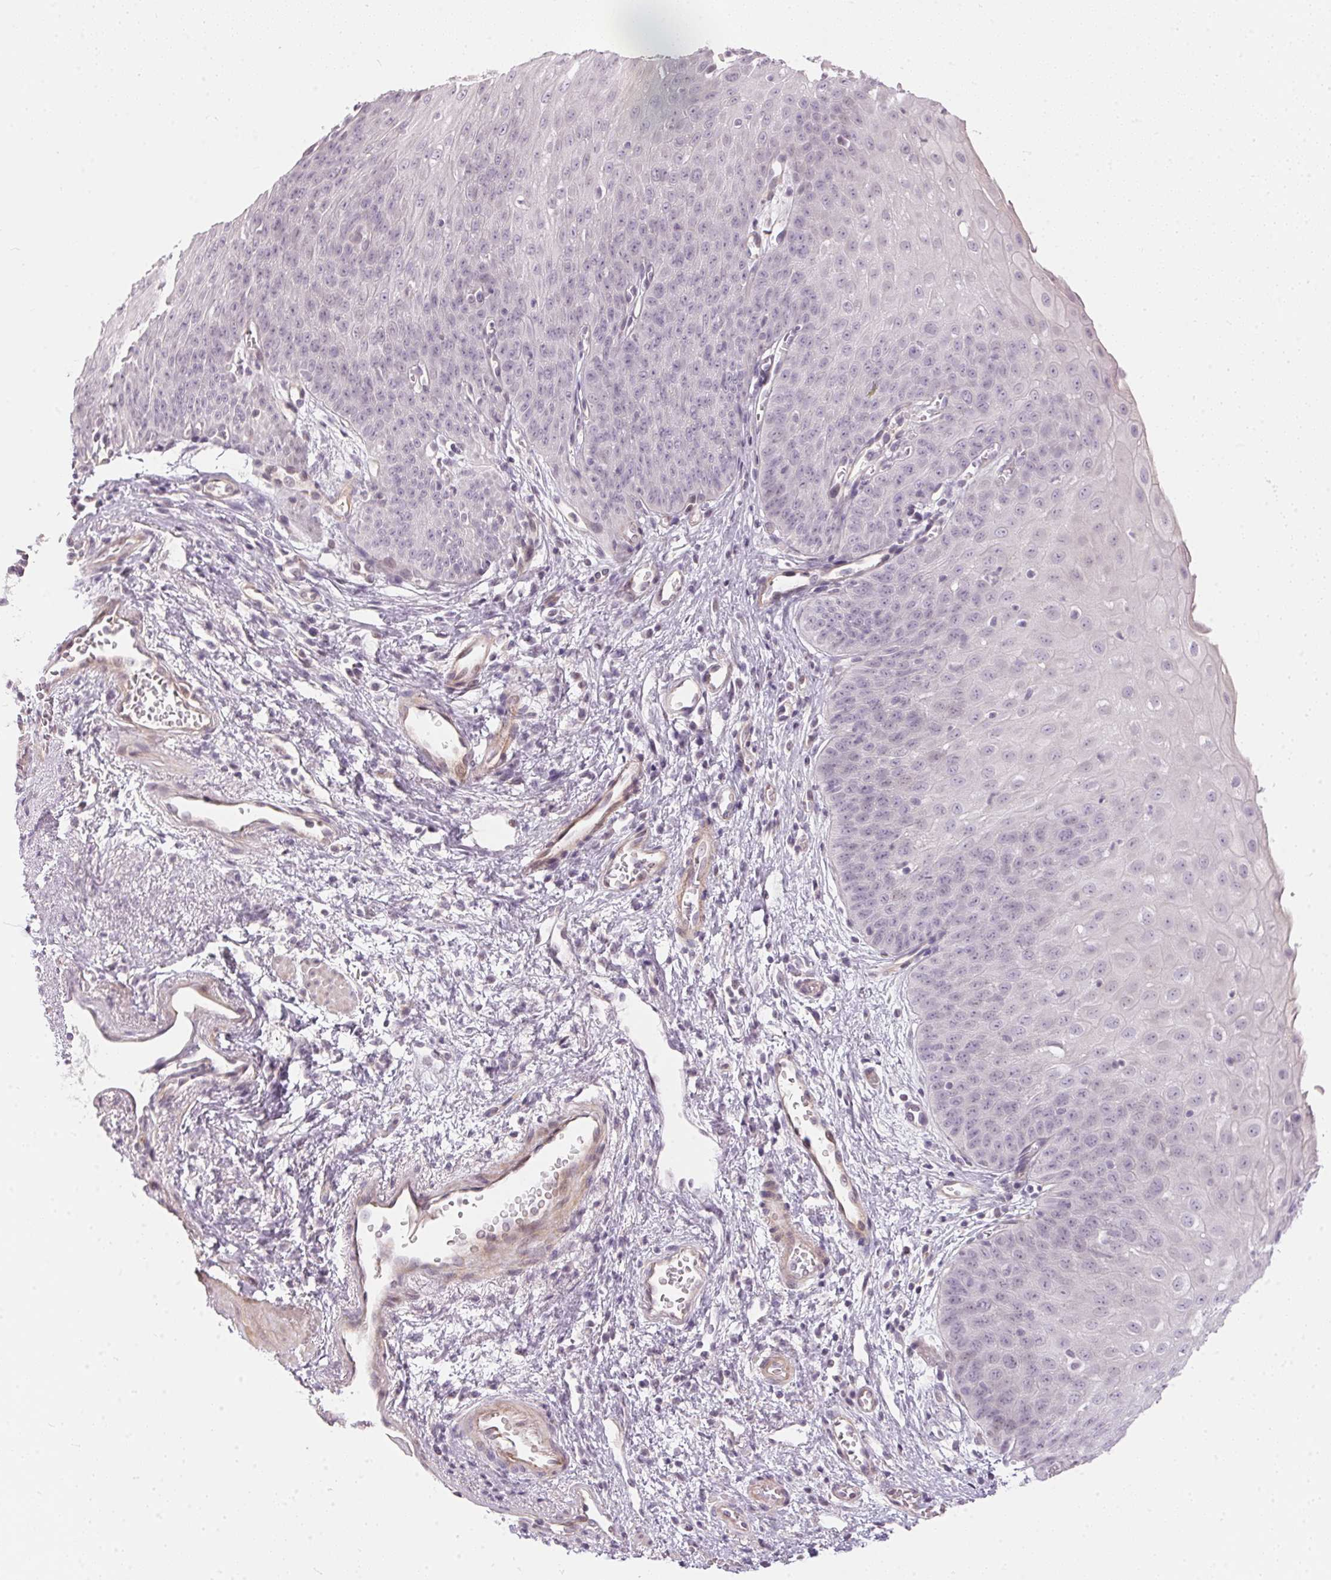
{"staining": {"intensity": "negative", "quantity": "none", "location": "none"}, "tissue": "esophagus", "cell_type": "Squamous epithelial cells", "image_type": "normal", "snomed": [{"axis": "morphology", "description": "Normal tissue, NOS"}, {"axis": "topography", "description": "Esophagus"}], "caption": "DAB (3,3'-diaminobenzidine) immunohistochemical staining of benign esophagus demonstrates no significant positivity in squamous epithelial cells.", "gene": "GDAP1L1", "patient": {"sex": "male", "age": 71}}